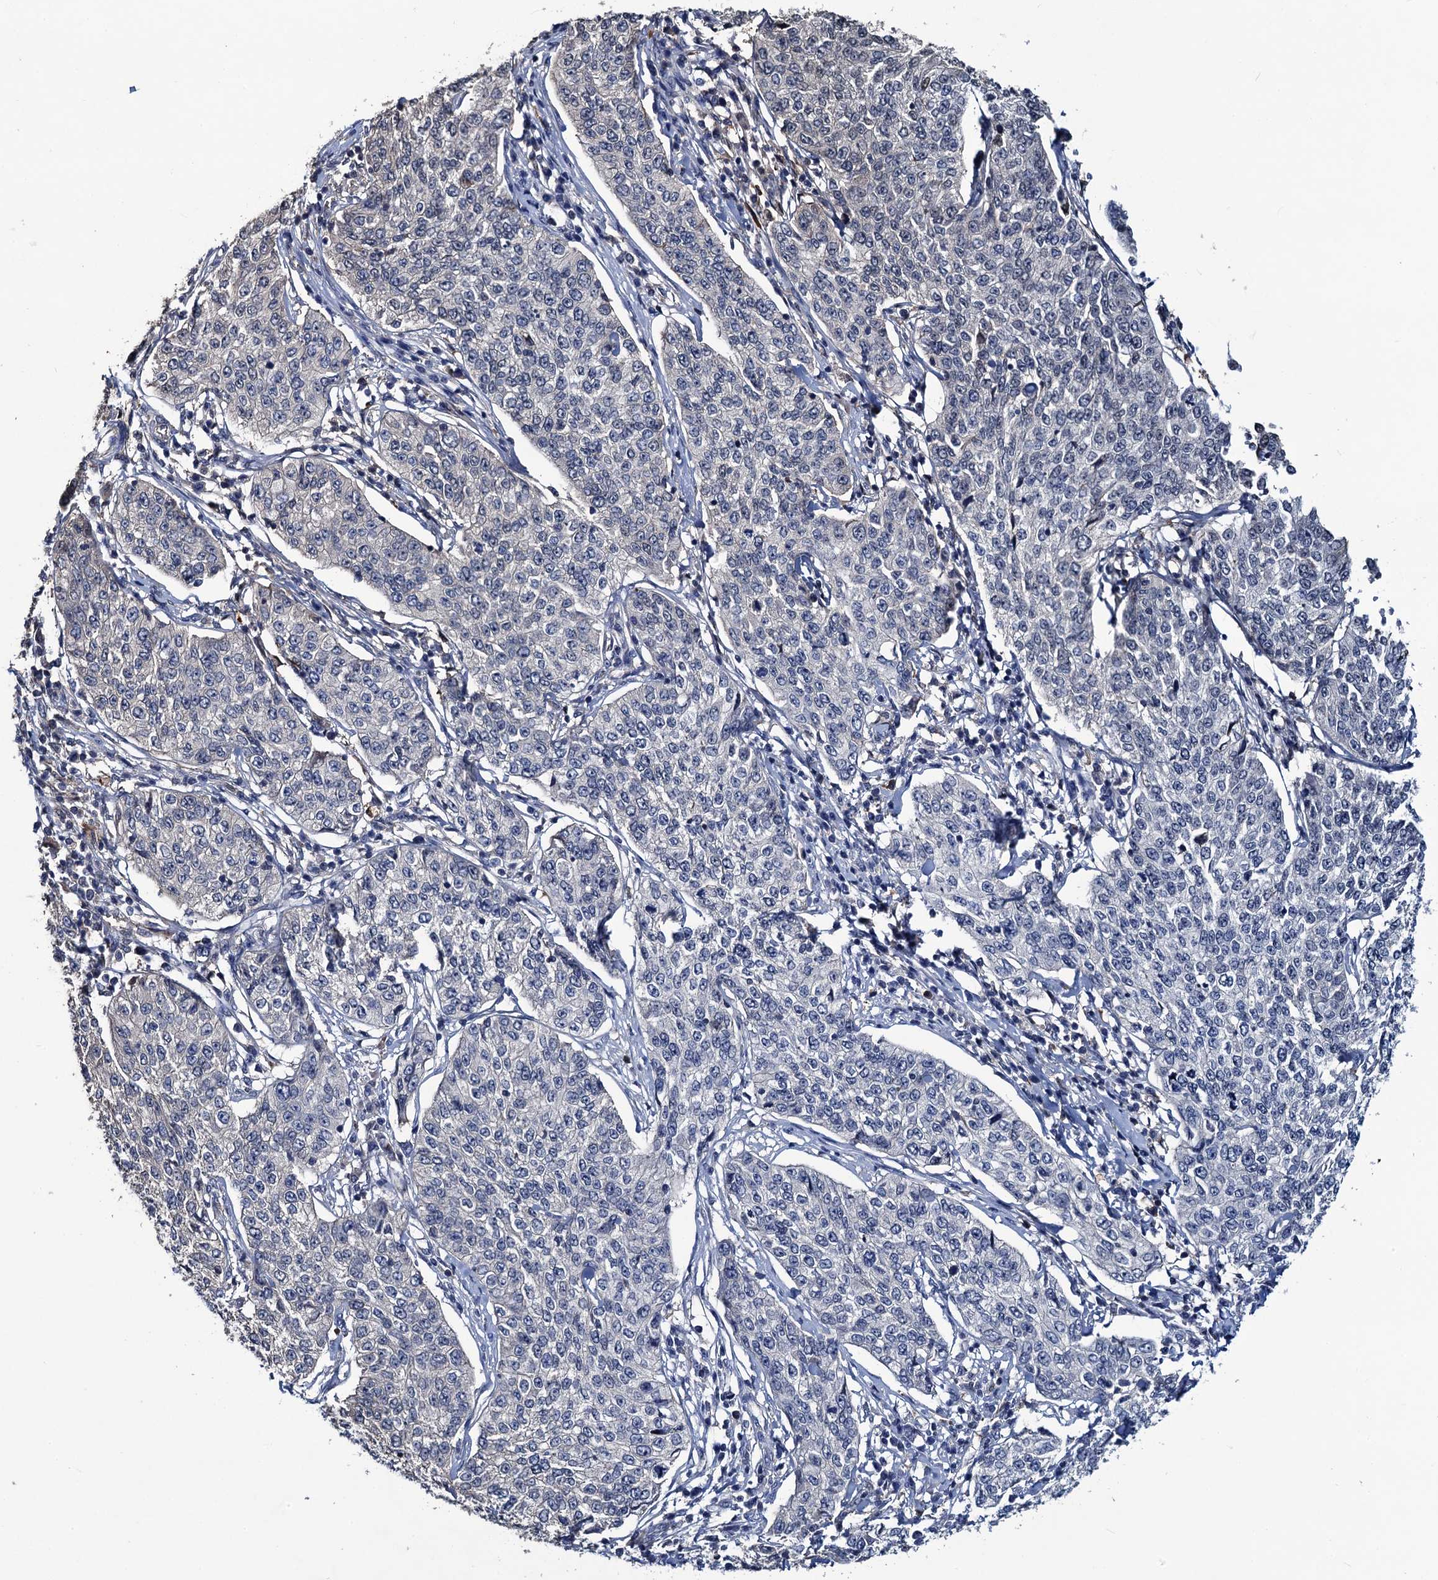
{"staining": {"intensity": "weak", "quantity": "<25%", "location": "cytoplasmic/membranous"}, "tissue": "cervical cancer", "cell_type": "Tumor cells", "image_type": "cancer", "snomed": [{"axis": "morphology", "description": "Squamous cell carcinoma, NOS"}, {"axis": "topography", "description": "Cervix"}], "caption": "Immunohistochemistry (IHC) of cervical cancer demonstrates no expression in tumor cells.", "gene": "RTKN2", "patient": {"sex": "female", "age": 35}}